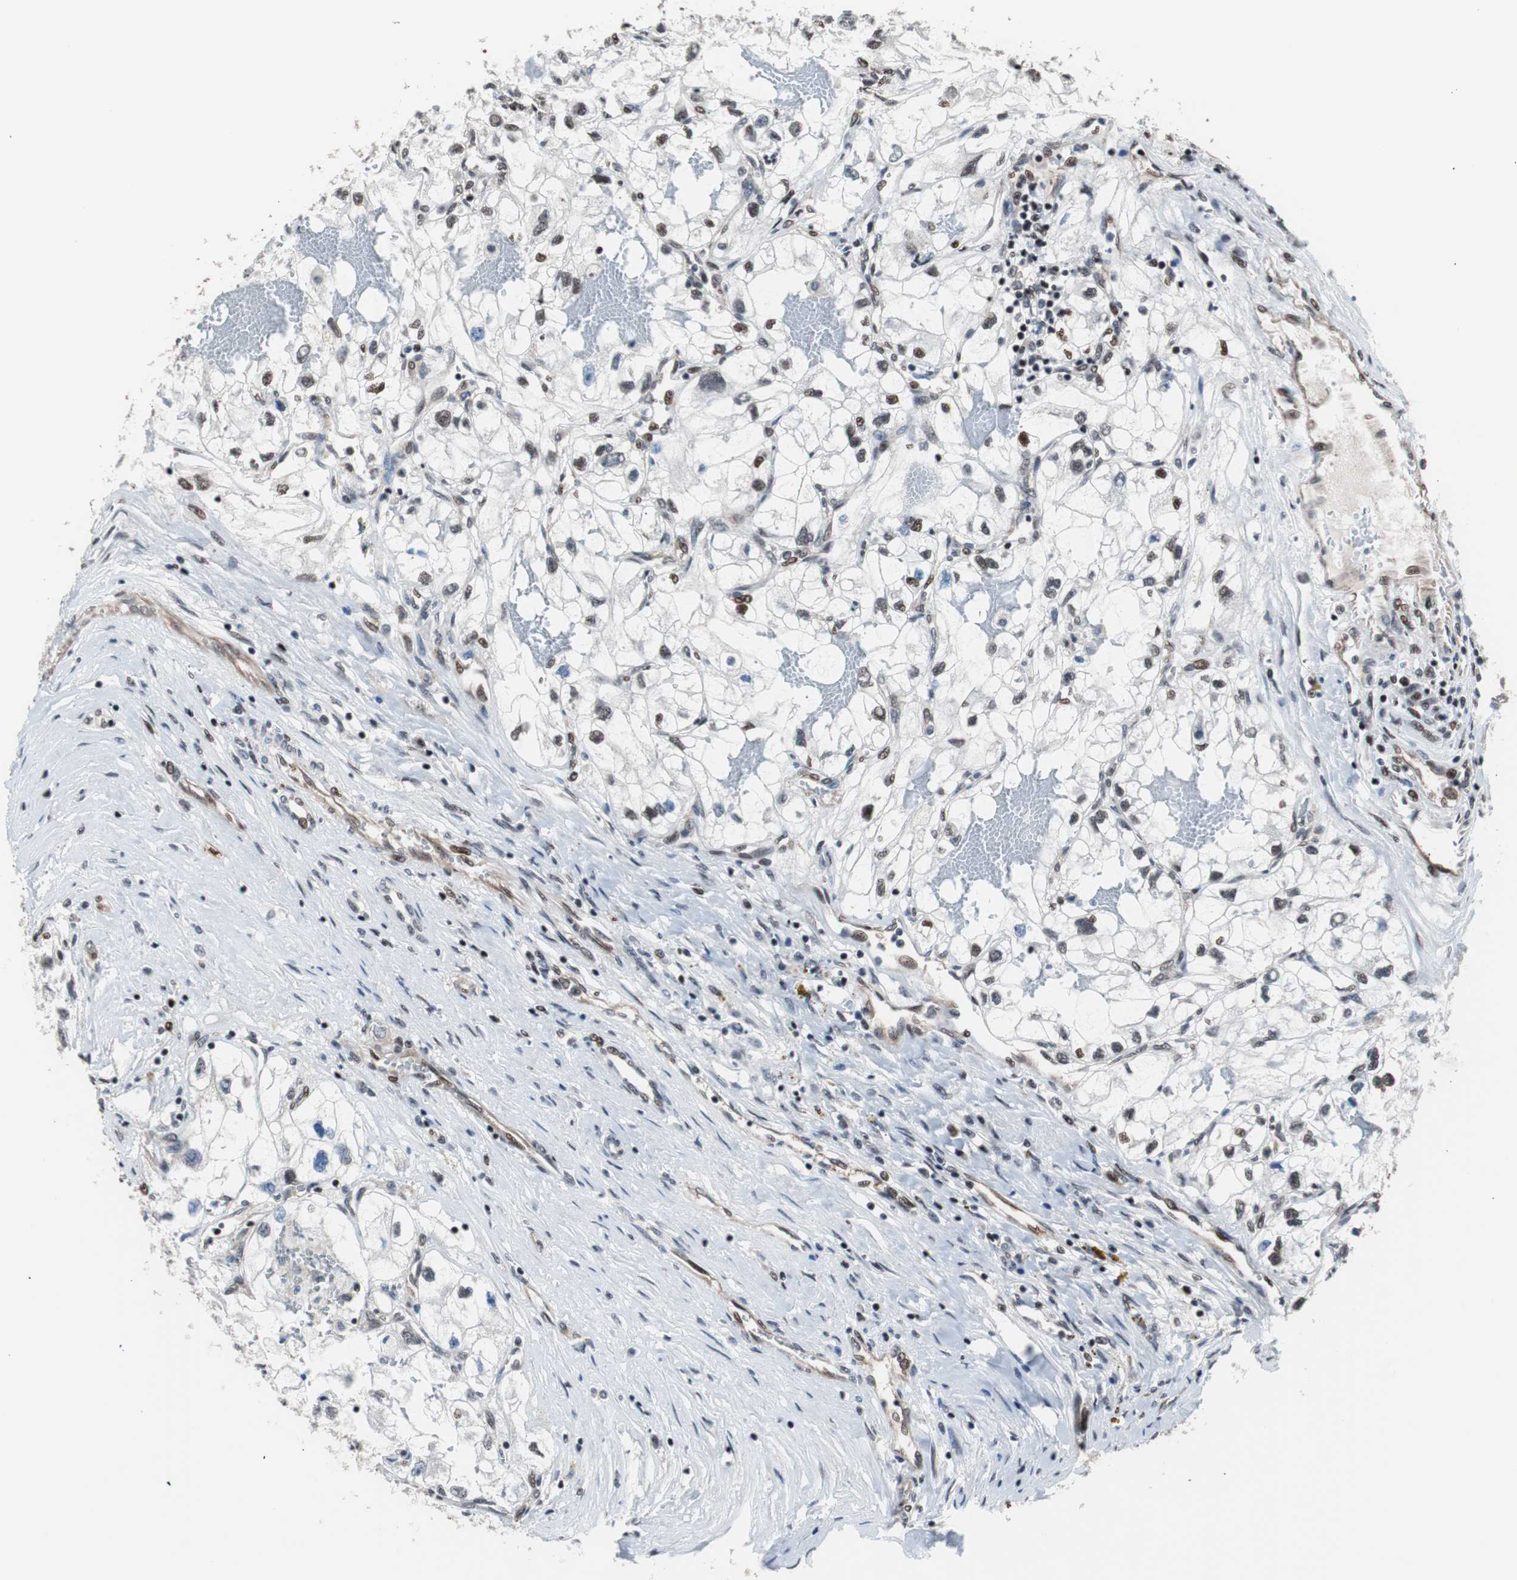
{"staining": {"intensity": "weak", "quantity": "<25%", "location": "nuclear"}, "tissue": "renal cancer", "cell_type": "Tumor cells", "image_type": "cancer", "snomed": [{"axis": "morphology", "description": "Adenocarcinoma, NOS"}, {"axis": "topography", "description": "Kidney"}], "caption": "The immunohistochemistry (IHC) image has no significant expression in tumor cells of renal cancer (adenocarcinoma) tissue. (IHC, brightfield microscopy, high magnification).", "gene": "POGZ", "patient": {"sex": "female", "age": 70}}